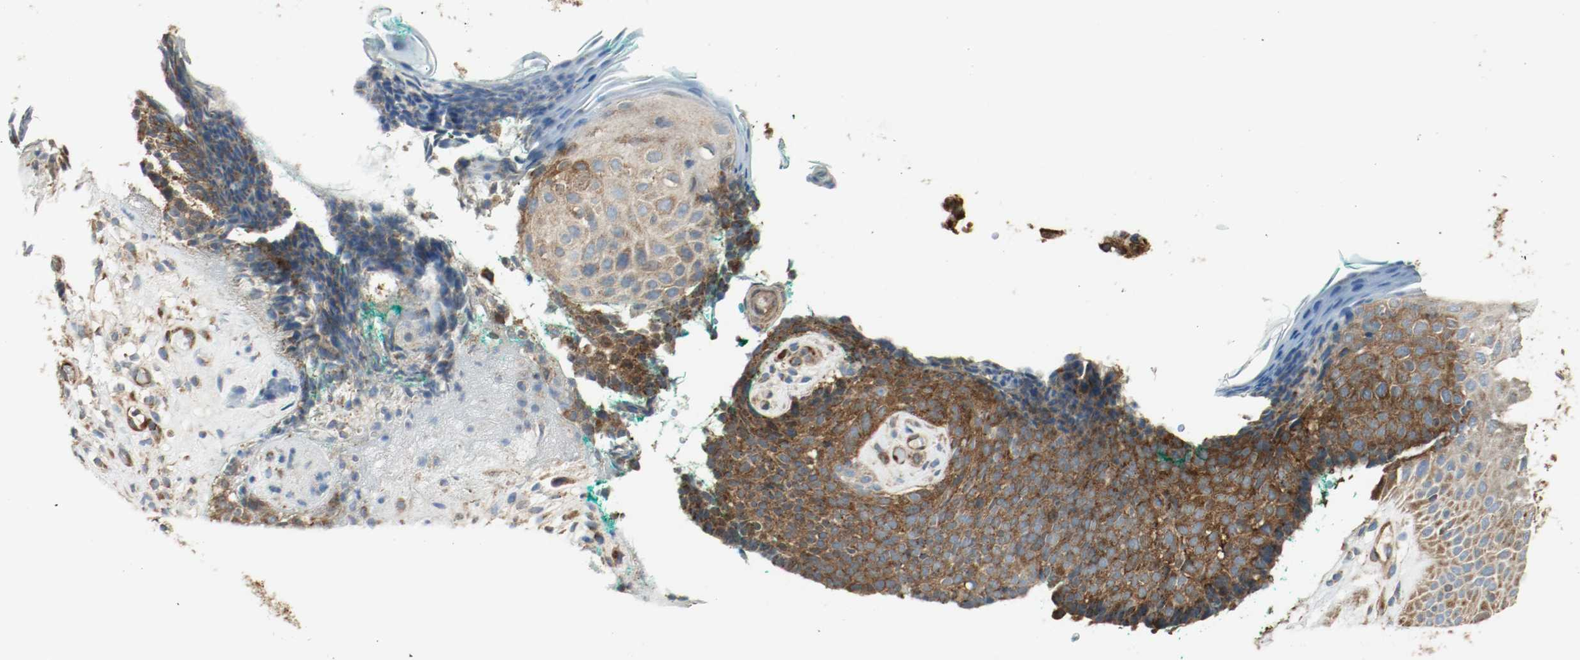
{"staining": {"intensity": "strong", "quantity": ">75%", "location": "cytoplasmic/membranous"}, "tissue": "skin cancer", "cell_type": "Tumor cells", "image_type": "cancer", "snomed": [{"axis": "morphology", "description": "Basal cell carcinoma"}, {"axis": "topography", "description": "Skin"}], "caption": "The immunohistochemical stain labels strong cytoplasmic/membranous positivity in tumor cells of skin cancer (basal cell carcinoma) tissue.", "gene": "PLCG1", "patient": {"sex": "female", "age": 58}}